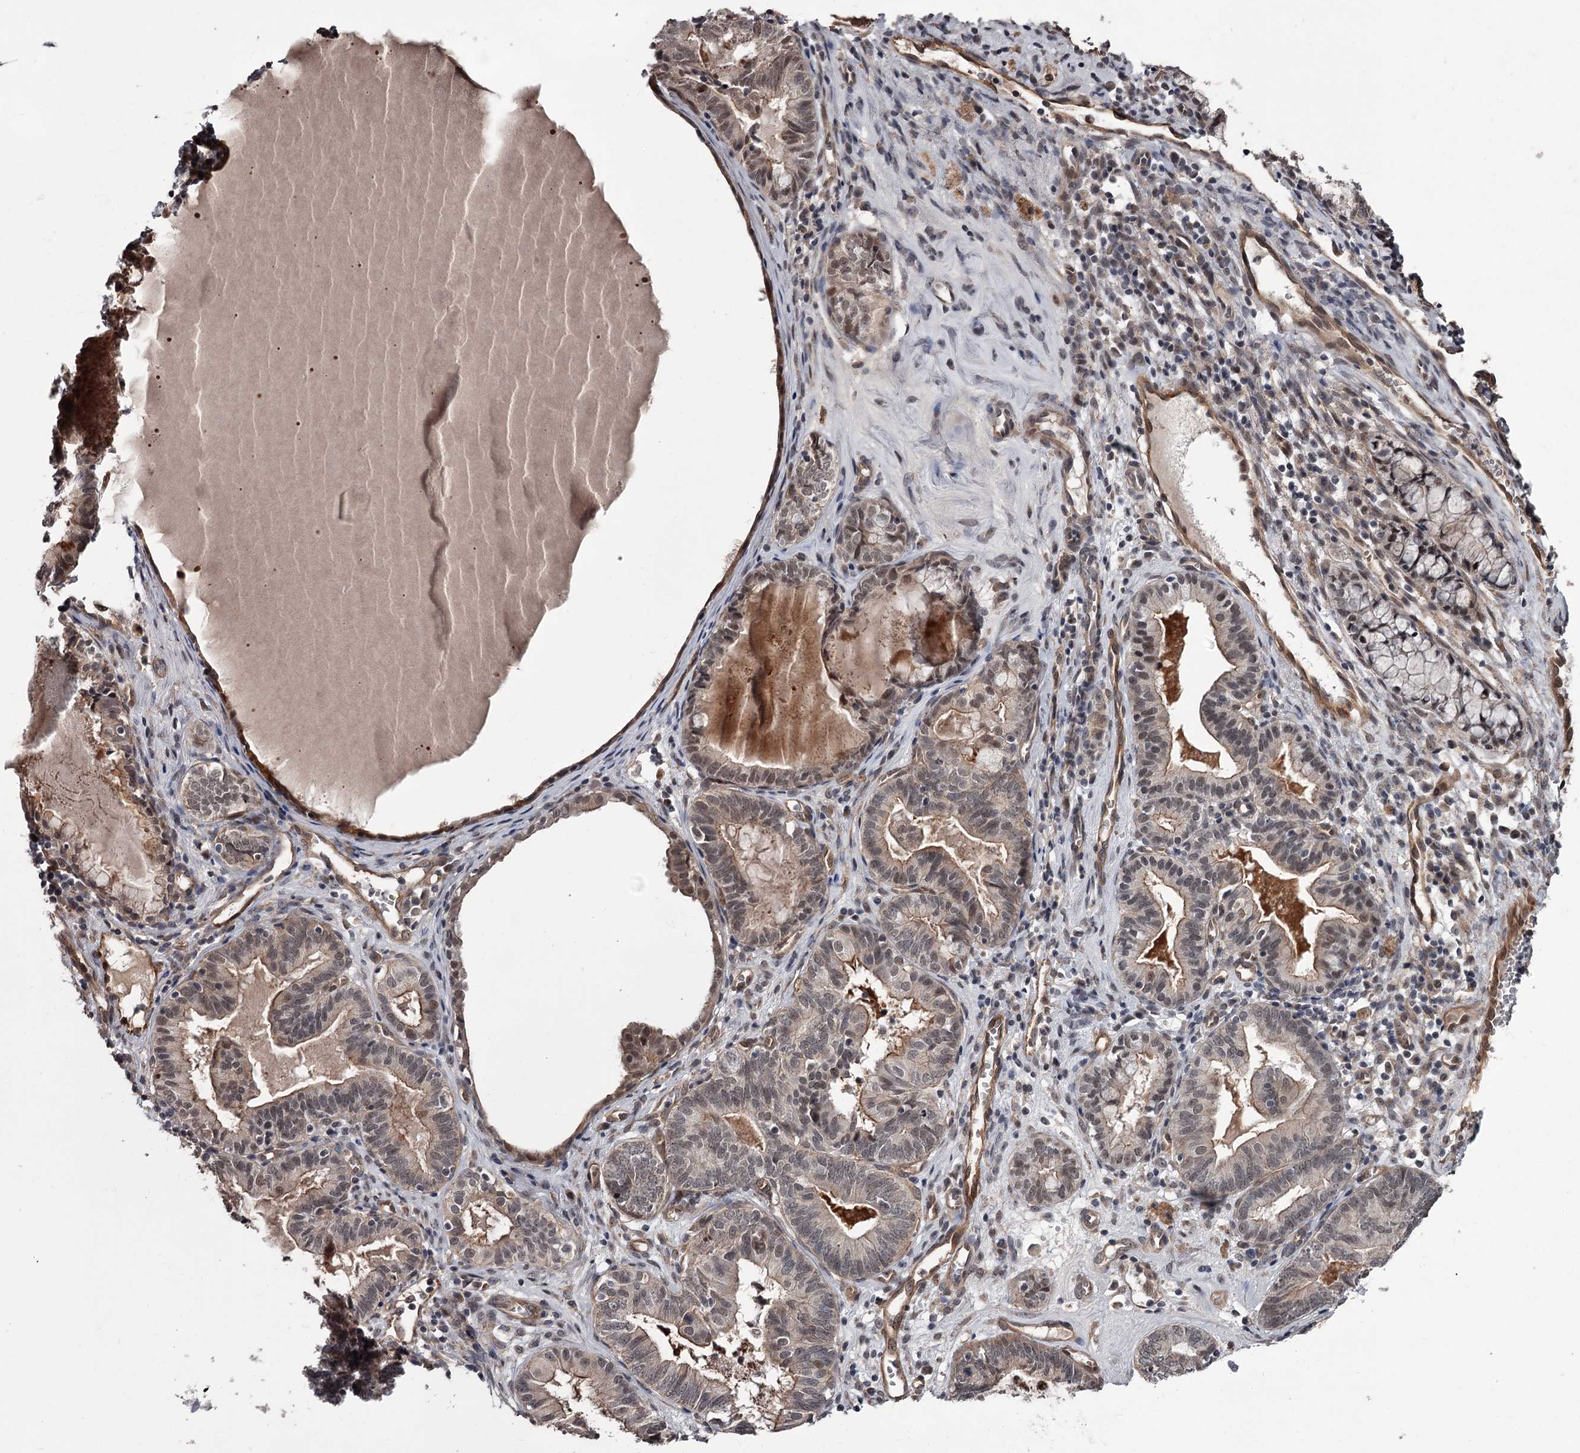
{"staining": {"intensity": "weak", "quantity": "25%-75%", "location": "cytoplasmic/membranous,nuclear"}, "tissue": "endometrial cancer", "cell_type": "Tumor cells", "image_type": "cancer", "snomed": [{"axis": "morphology", "description": "Adenocarcinoma, NOS"}, {"axis": "topography", "description": "Endometrium"}], "caption": "Immunohistochemical staining of human endometrial cancer (adenocarcinoma) displays low levels of weak cytoplasmic/membranous and nuclear protein expression in approximately 25%-75% of tumor cells.", "gene": "CDC42EP2", "patient": {"sex": "female", "age": 79}}